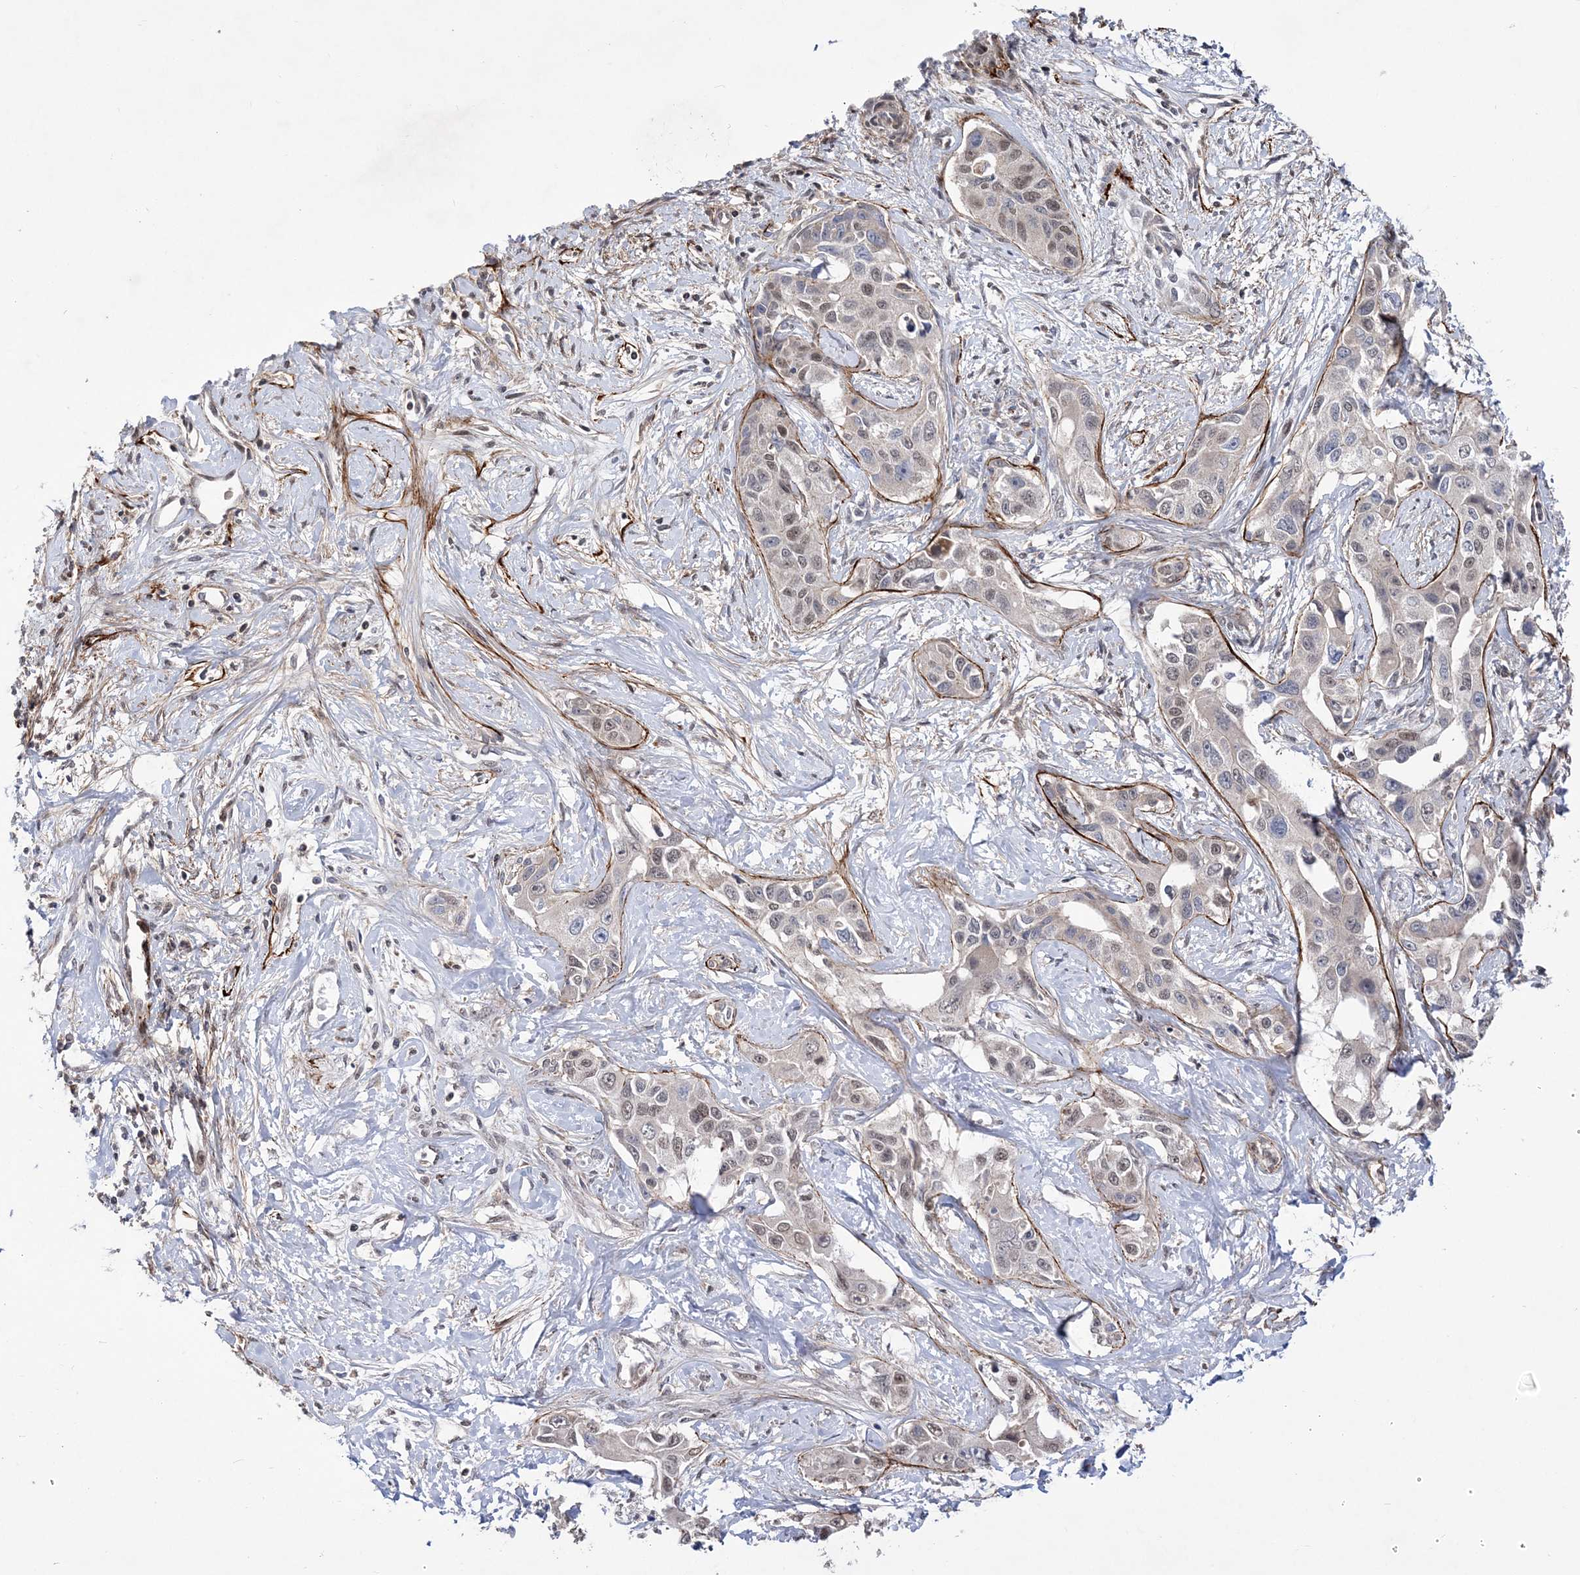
{"staining": {"intensity": "weak", "quantity": "25%-75%", "location": "nuclear"}, "tissue": "liver cancer", "cell_type": "Tumor cells", "image_type": "cancer", "snomed": [{"axis": "morphology", "description": "Cholangiocarcinoma"}, {"axis": "topography", "description": "Liver"}], "caption": "Liver cancer (cholangiocarcinoma) tissue demonstrates weak nuclear expression in about 25%-75% of tumor cells, visualized by immunohistochemistry.", "gene": "BOD1L1", "patient": {"sex": "male", "age": 59}}